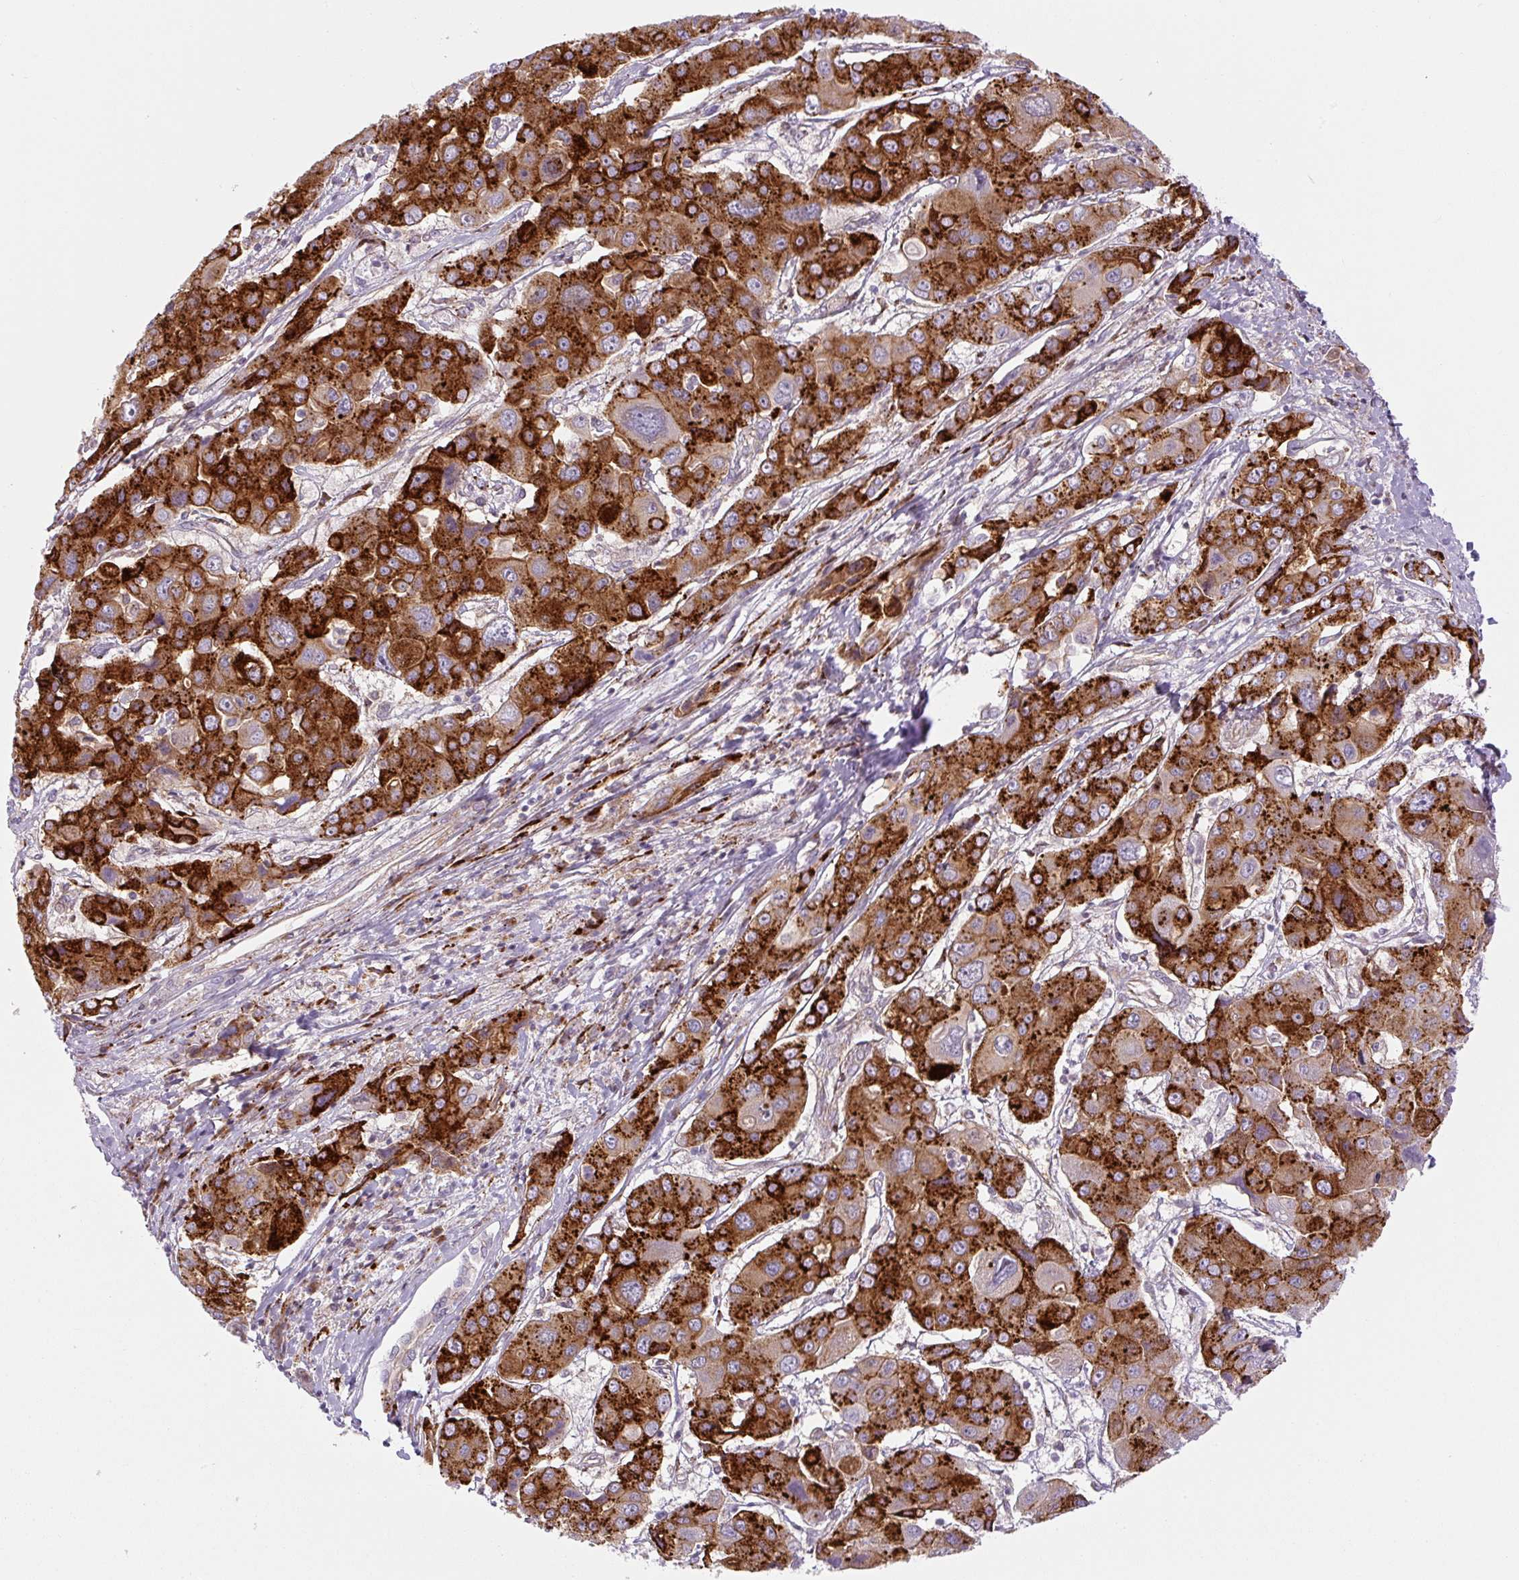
{"staining": {"intensity": "strong", "quantity": ">75%", "location": "cytoplasmic/membranous"}, "tissue": "liver cancer", "cell_type": "Tumor cells", "image_type": "cancer", "snomed": [{"axis": "morphology", "description": "Cholangiocarcinoma"}, {"axis": "topography", "description": "Liver"}], "caption": "Immunohistochemical staining of human liver cholangiocarcinoma reveals strong cytoplasmic/membranous protein expression in about >75% of tumor cells.", "gene": "DISP3", "patient": {"sex": "male", "age": 67}}